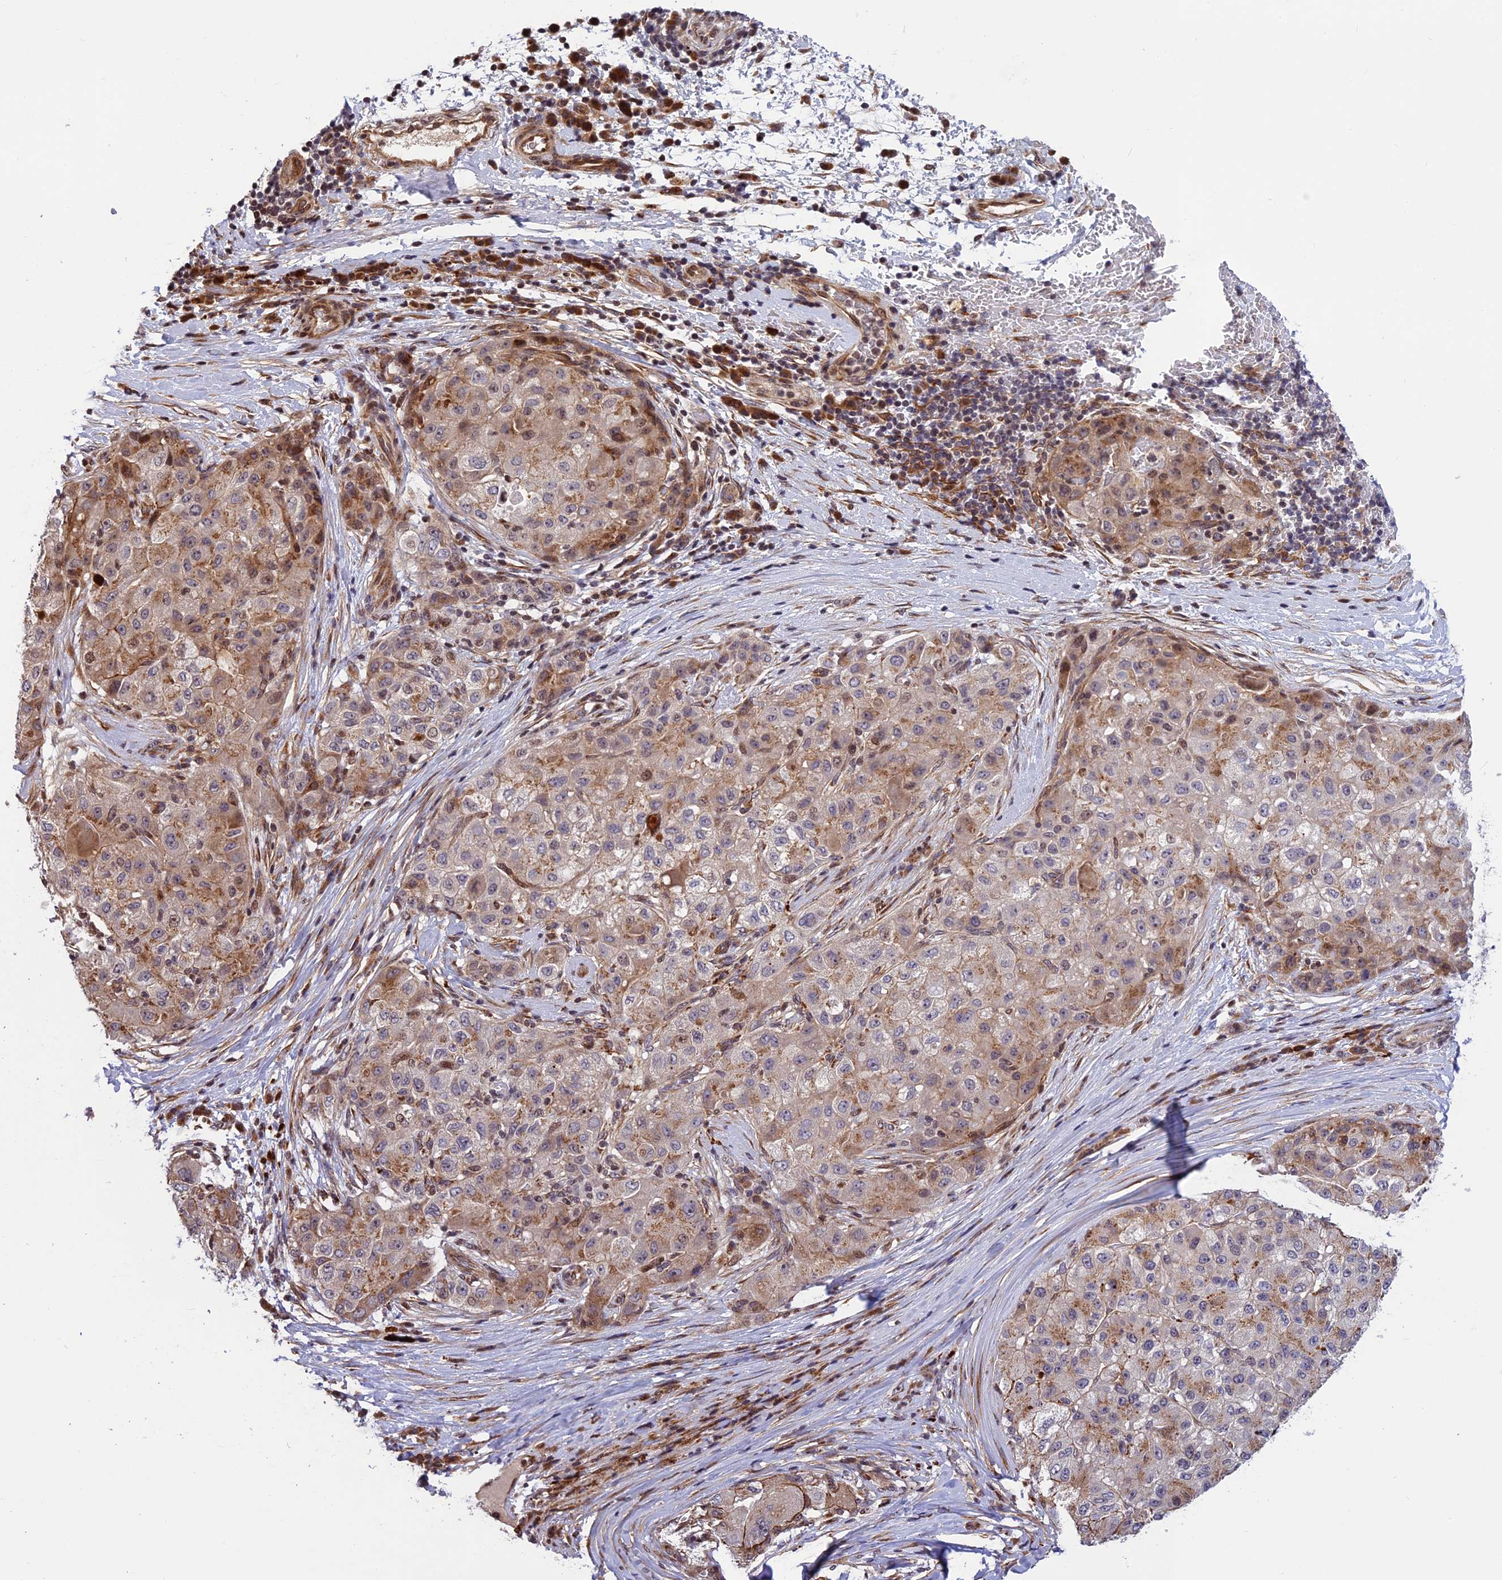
{"staining": {"intensity": "weak", "quantity": "25%-75%", "location": "cytoplasmic/membranous"}, "tissue": "liver cancer", "cell_type": "Tumor cells", "image_type": "cancer", "snomed": [{"axis": "morphology", "description": "Carcinoma, Hepatocellular, NOS"}, {"axis": "topography", "description": "Liver"}], "caption": "Immunohistochemical staining of liver hepatocellular carcinoma shows low levels of weak cytoplasmic/membranous protein positivity in about 25%-75% of tumor cells.", "gene": "SMIM7", "patient": {"sex": "male", "age": 80}}